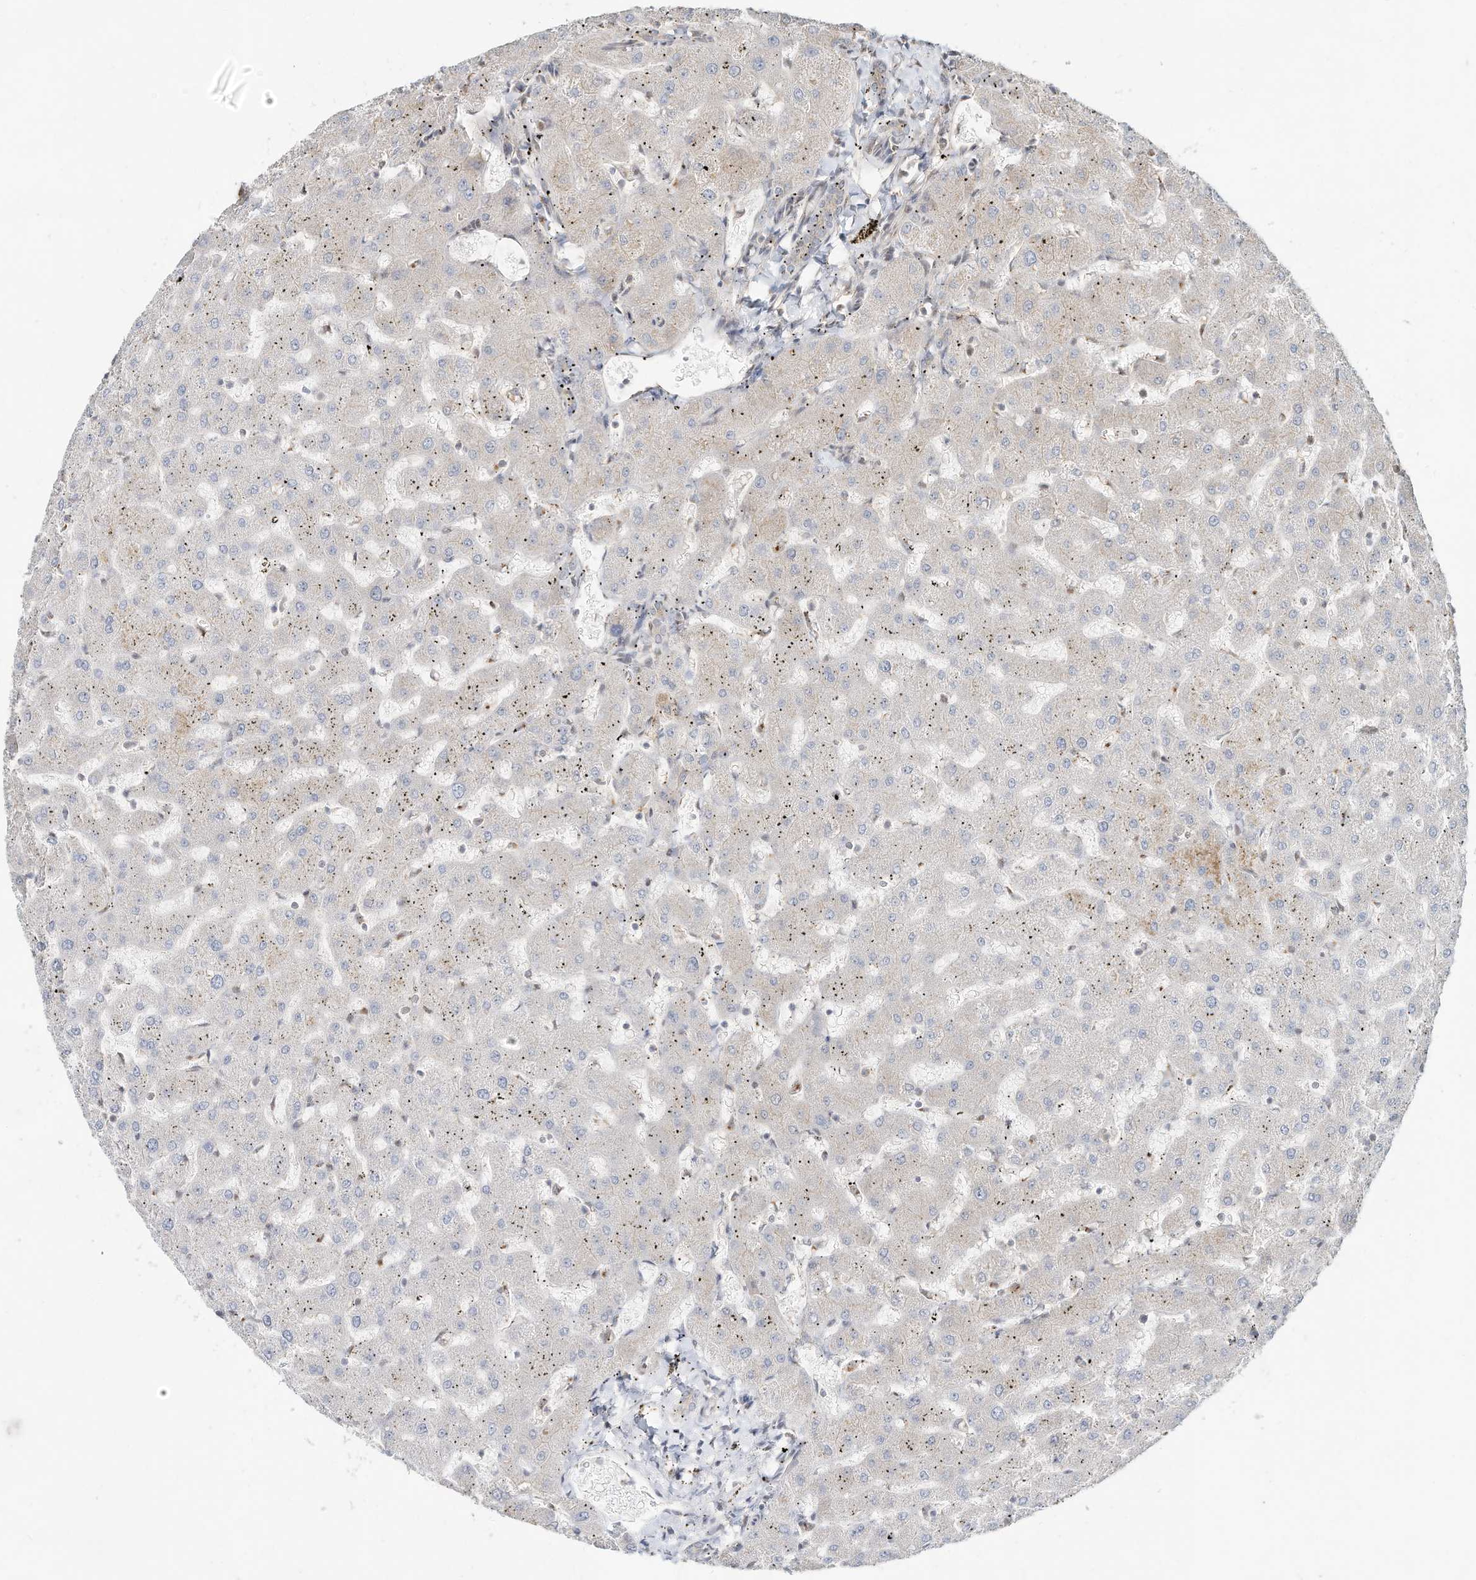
{"staining": {"intensity": "negative", "quantity": "none", "location": "none"}, "tissue": "liver", "cell_type": "Cholangiocytes", "image_type": "normal", "snomed": [{"axis": "morphology", "description": "Normal tissue, NOS"}, {"axis": "topography", "description": "Liver"}], "caption": "Immunohistochemistry (IHC) histopathology image of benign liver stained for a protein (brown), which exhibits no expression in cholangiocytes.", "gene": "CUX1", "patient": {"sex": "female", "age": 63}}